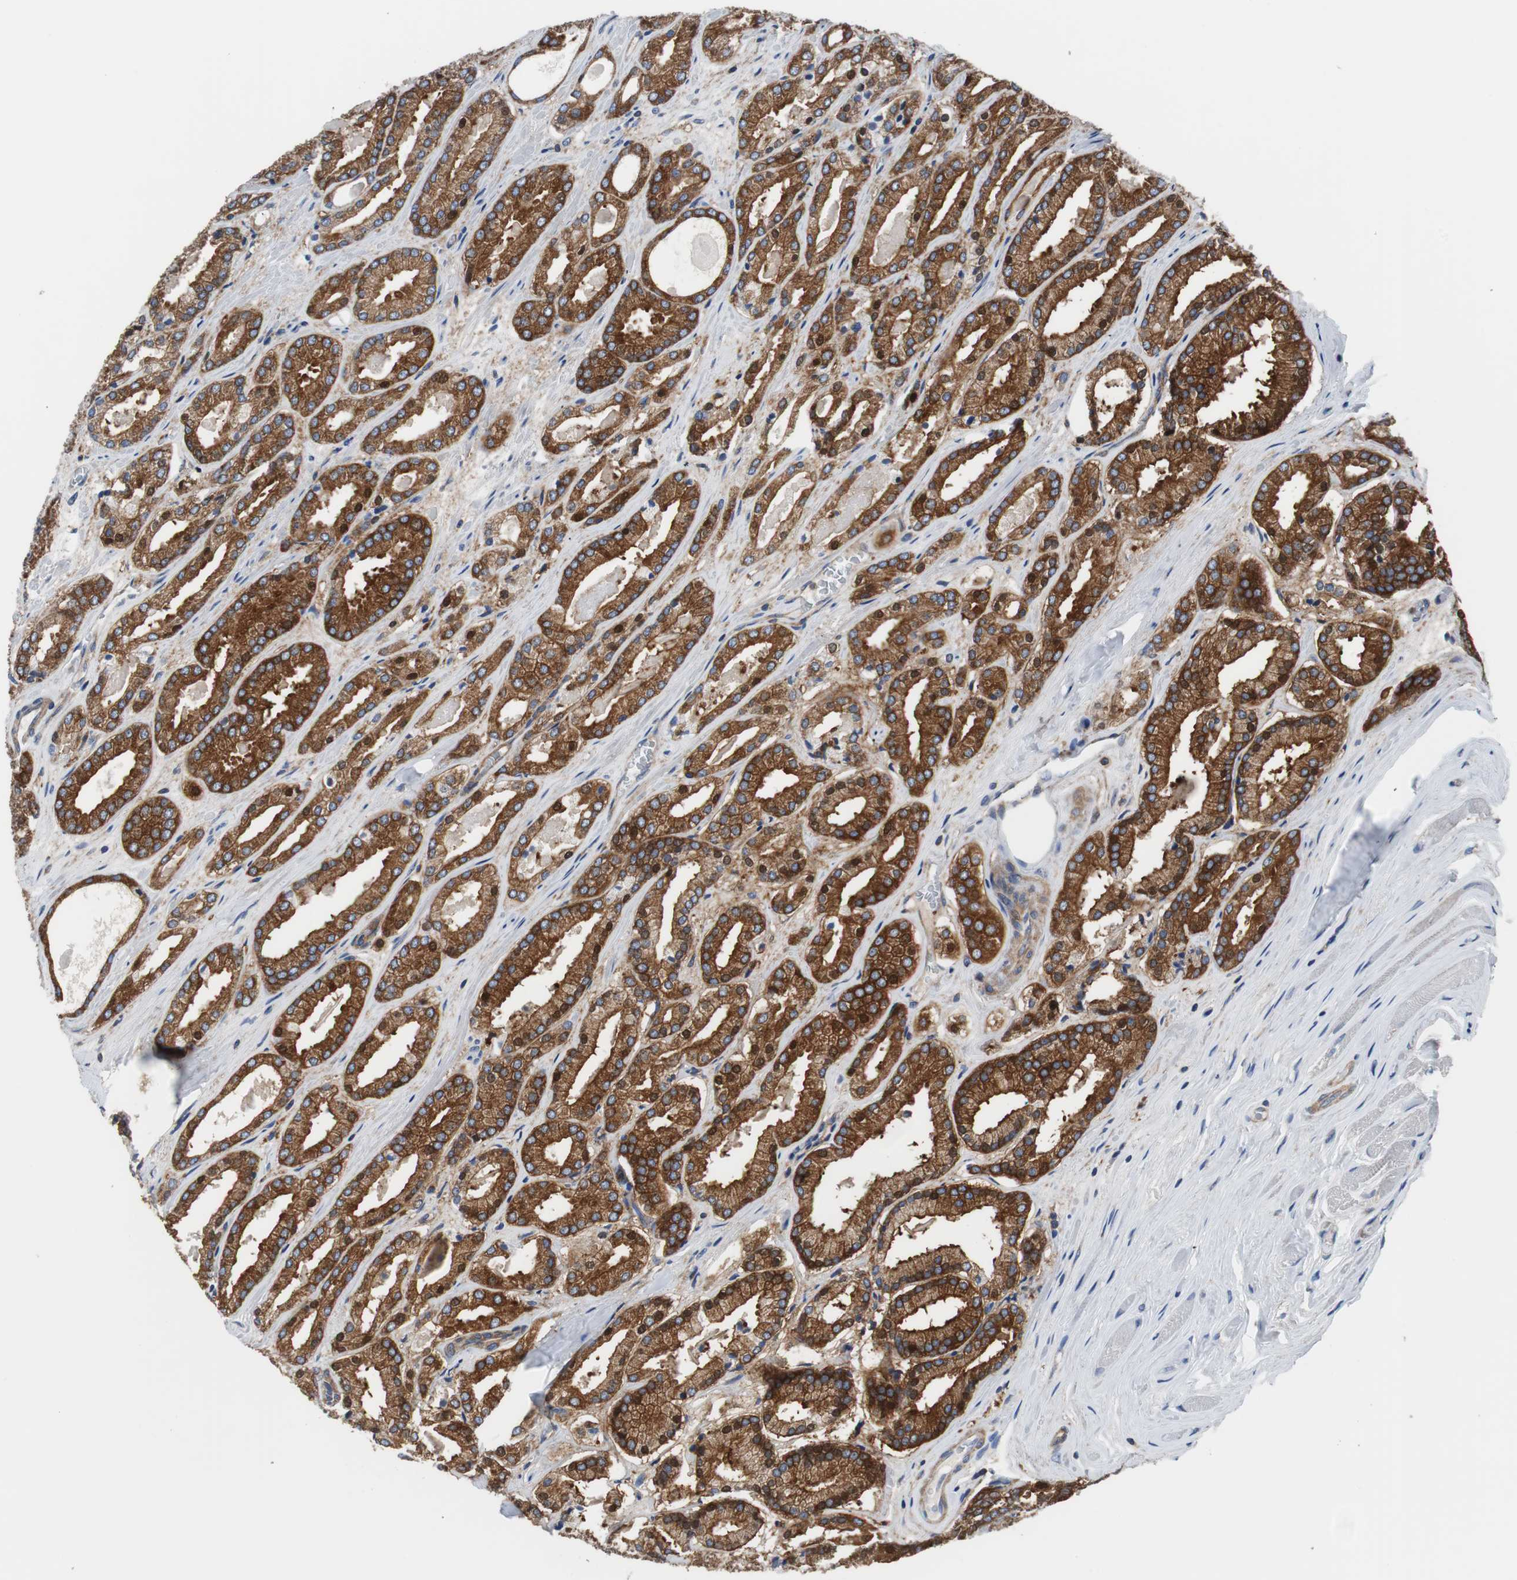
{"staining": {"intensity": "strong", "quantity": ">75%", "location": "cytoplasmic/membranous"}, "tissue": "prostate cancer", "cell_type": "Tumor cells", "image_type": "cancer", "snomed": [{"axis": "morphology", "description": "Adenocarcinoma, Low grade"}, {"axis": "topography", "description": "Prostate"}], "caption": "IHC micrograph of human prostate low-grade adenocarcinoma stained for a protein (brown), which exhibits high levels of strong cytoplasmic/membranous expression in about >75% of tumor cells.", "gene": "BRAF", "patient": {"sex": "male", "age": 59}}